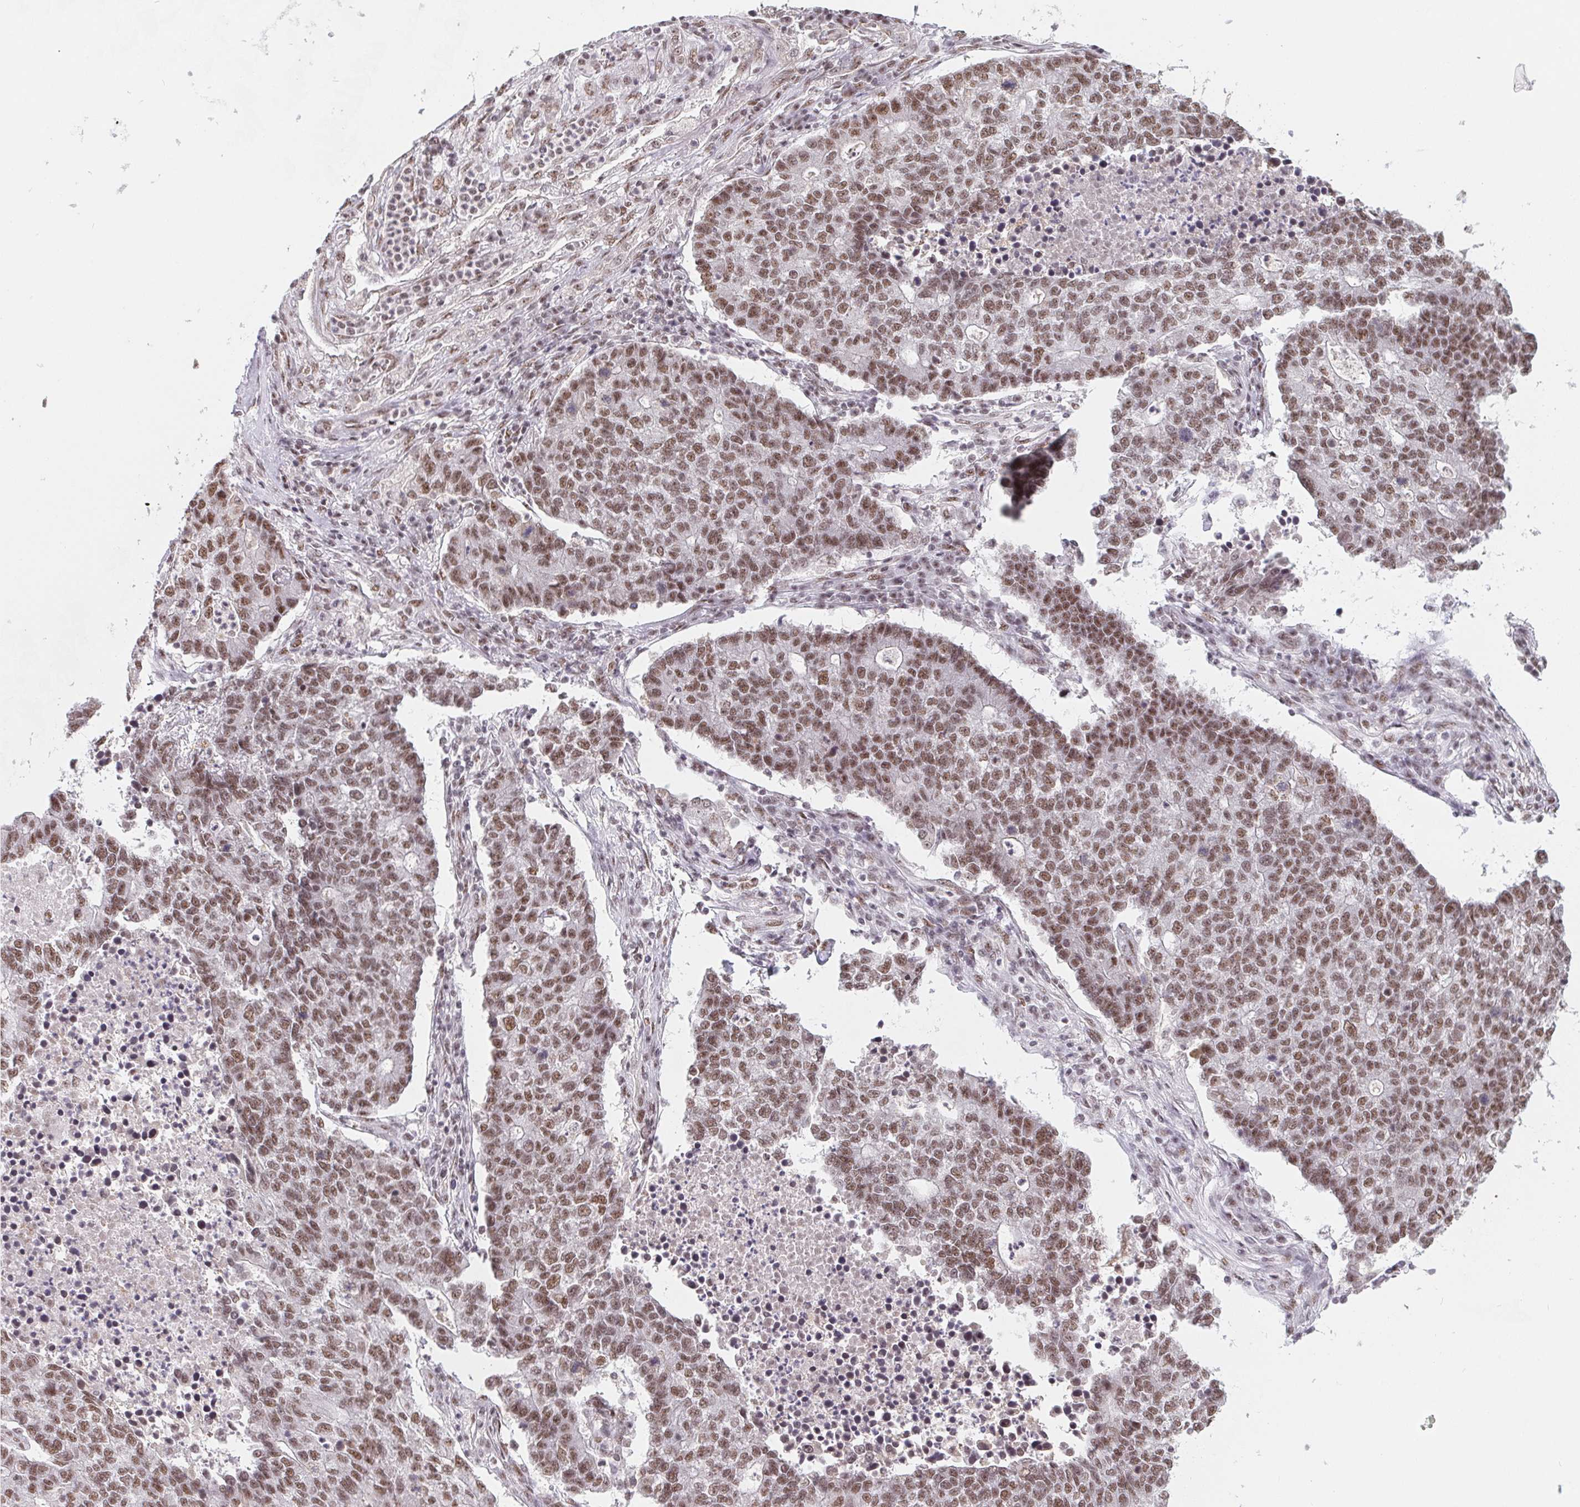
{"staining": {"intensity": "moderate", "quantity": ">75%", "location": "nuclear"}, "tissue": "lung cancer", "cell_type": "Tumor cells", "image_type": "cancer", "snomed": [{"axis": "morphology", "description": "Adenocarcinoma, NOS"}, {"axis": "topography", "description": "Lung"}], "caption": "Lung adenocarcinoma tissue shows moderate nuclear expression in approximately >75% of tumor cells, visualized by immunohistochemistry.", "gene": "TCERG1", "patient": {"sex": "male", "age": 57}}